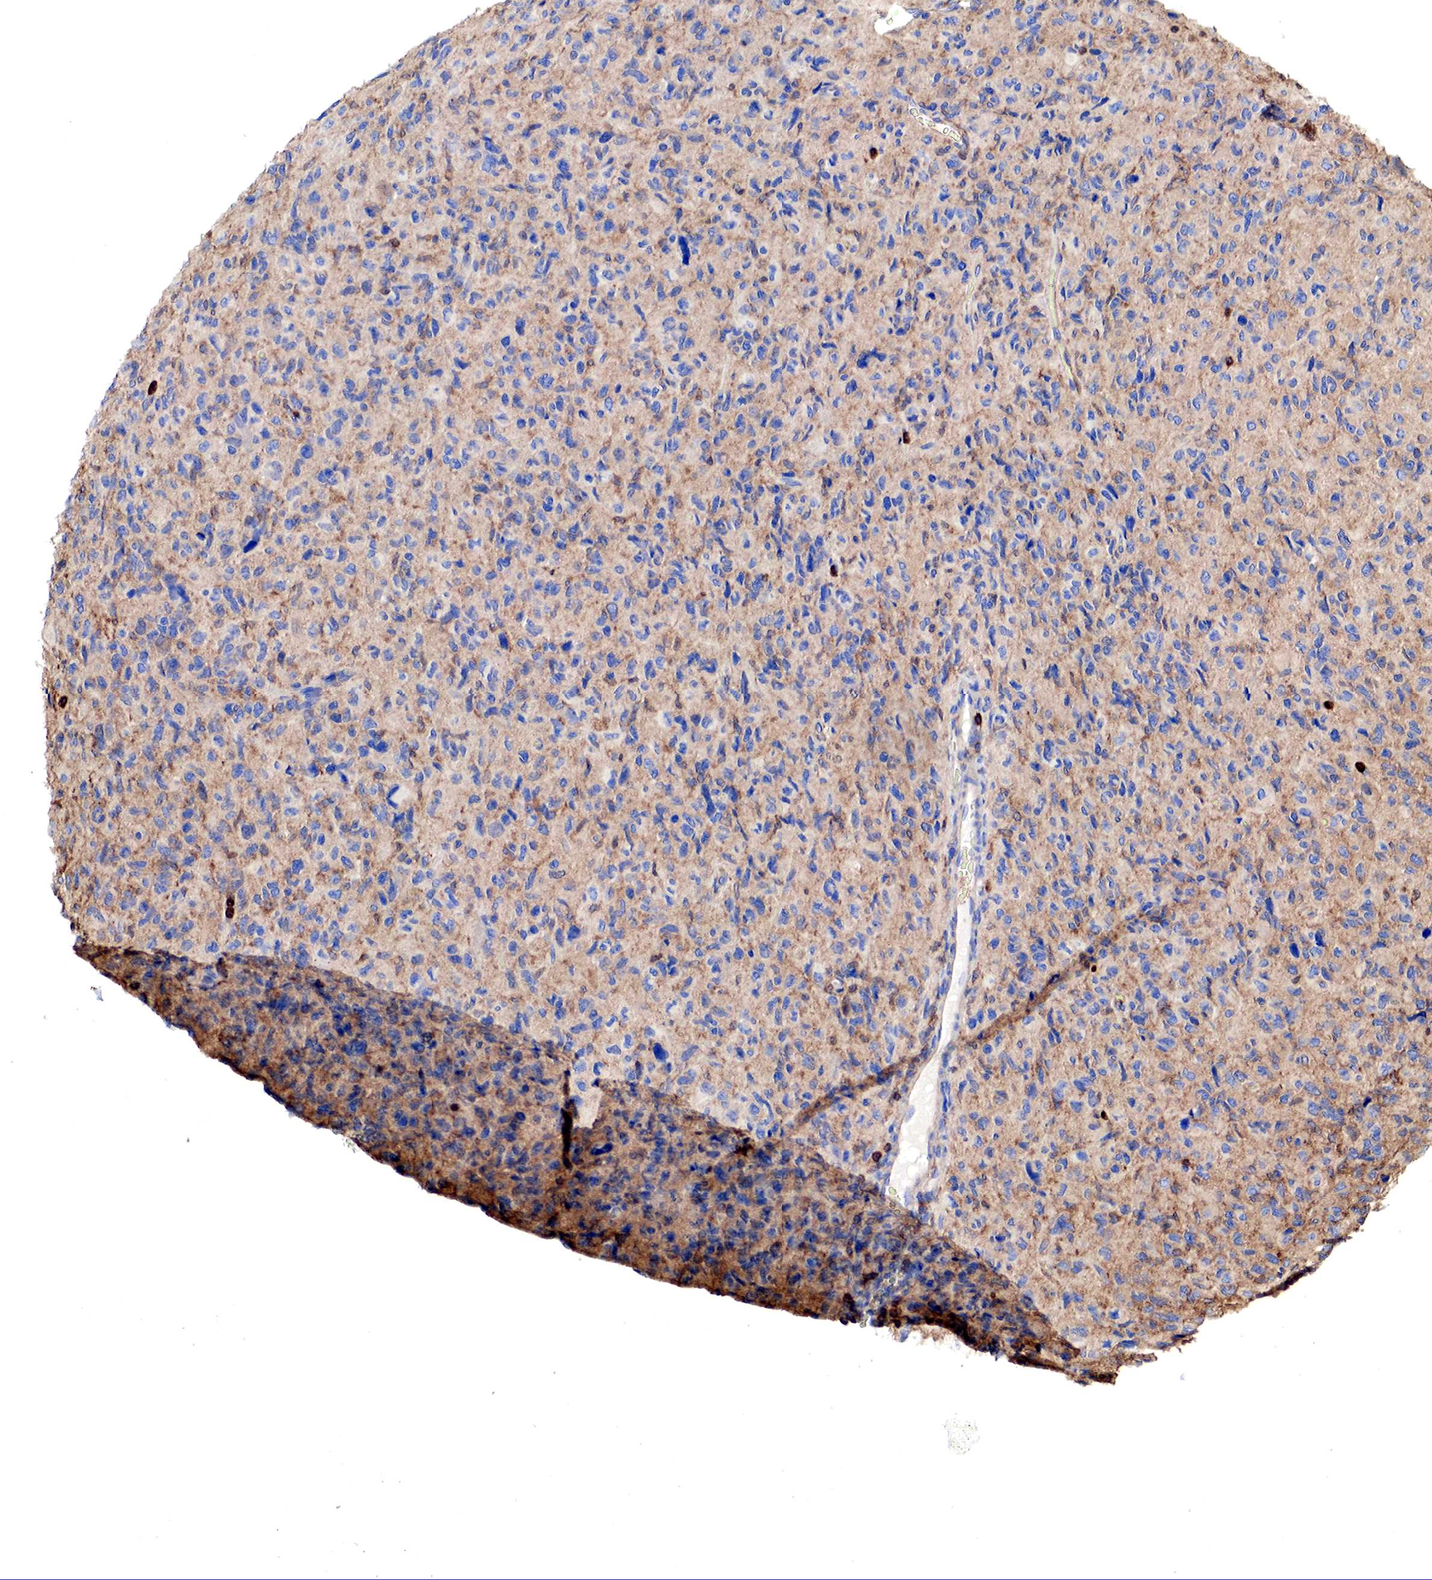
{"staining": {"intensity": "moderate", "quantity": "25%-75%", "location": "cytoplasmic/membranous"}, "tissue": "glioma", "cell_type": "Tumor cells", "image_type": "cancer", "snomed": [{"axis": "morphology", "description": "Glioma, malignant, High grade"}, {"axis": "topography", "description": "Brain"}], "caption": "Immunohistochemistry (IHC) micrograph of human malignant high-grade glioma stained for a protein (brown), which shows medium levels of moderate cytoplasmic/membranous expression in about 25%-75% of tumor cells.", "gene": "G6PD", "patient": {"sex": "female", "age": 60}}